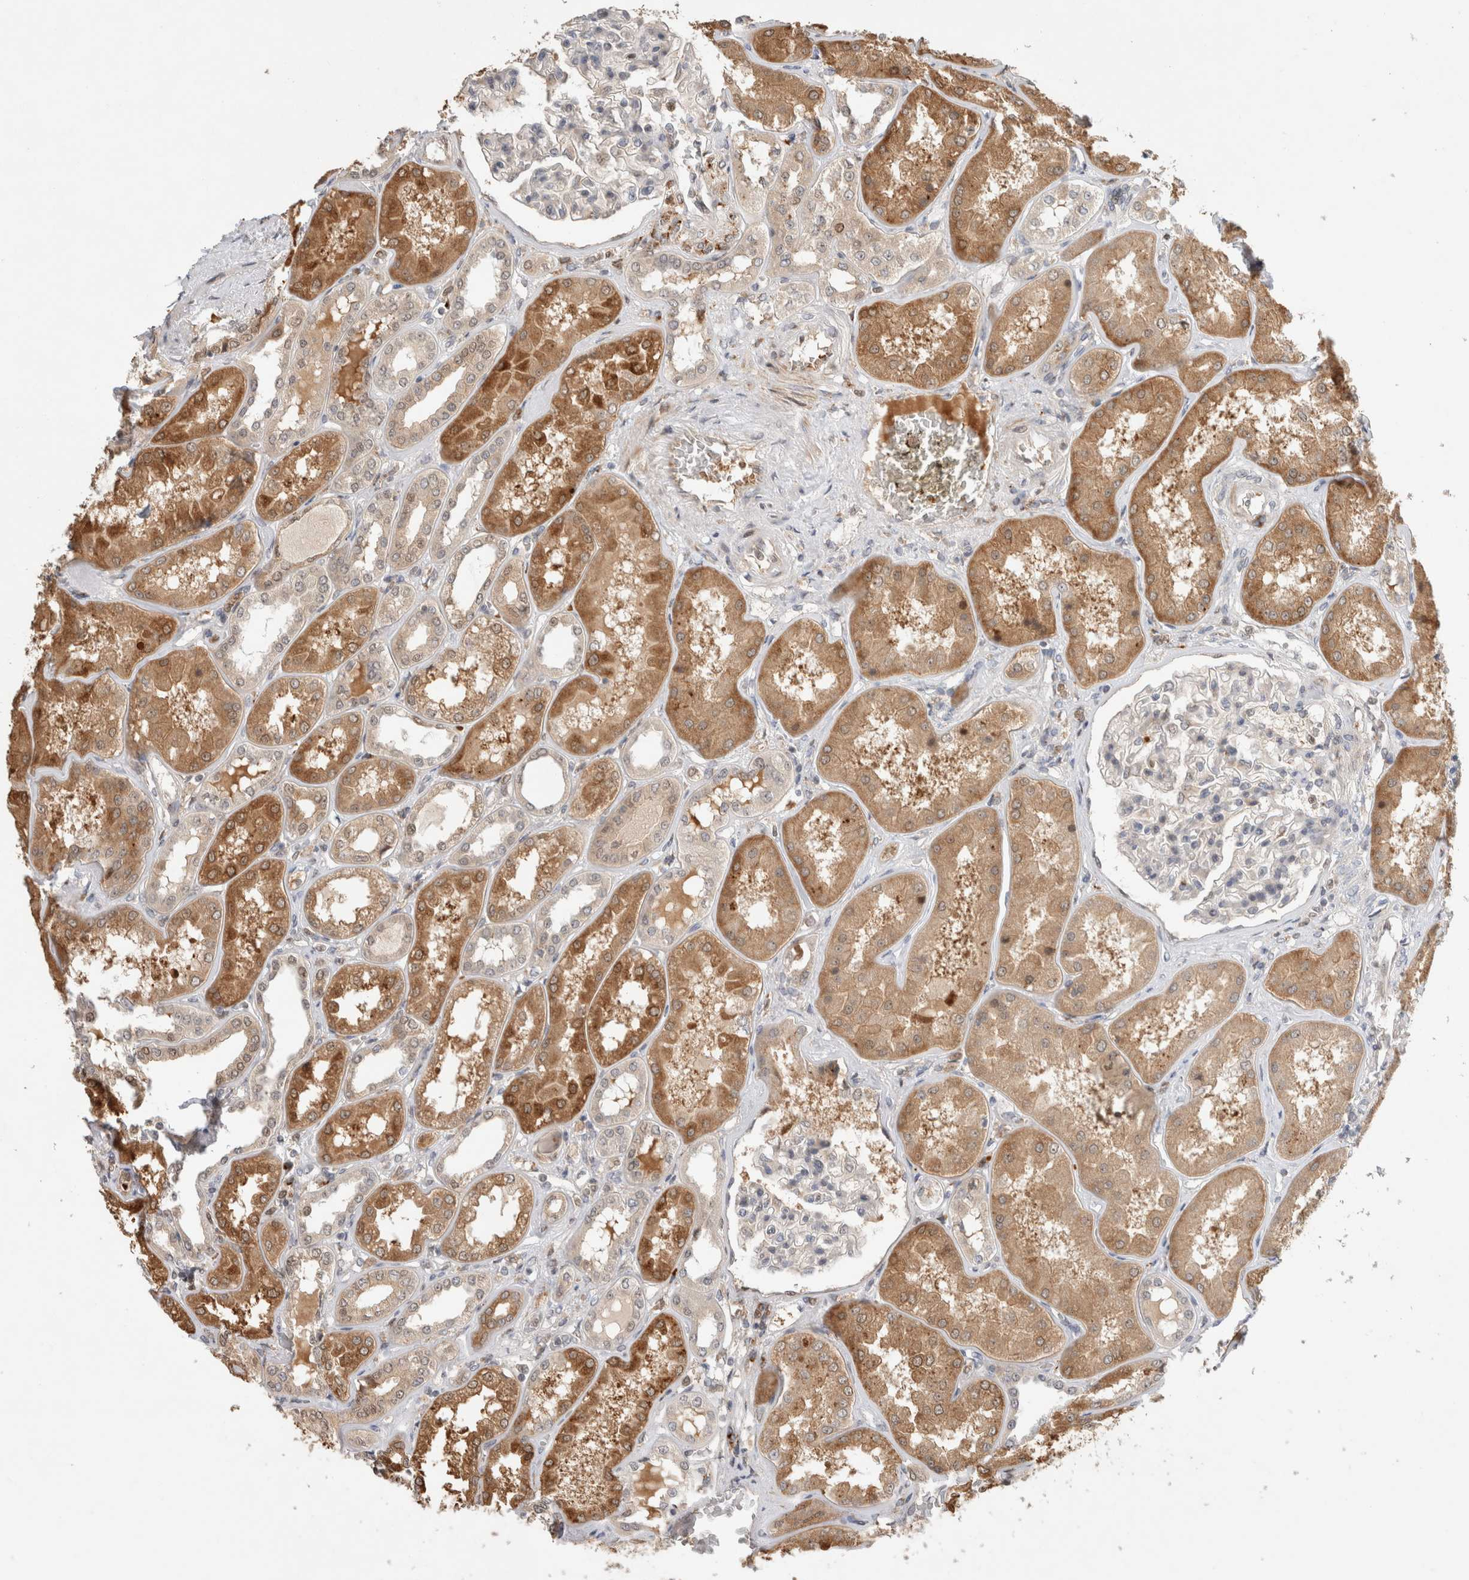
{"staining": {"intensity": "moderate", "quantity": "<25%", "location": "cytoplasmic/membranous"}, "tissue": "kidney", "cell_type": "Cells in glomeruli", "image_type": "normal", "snomed": [{"axis": "morphology", "description": "Normal tissue, NOS"}, {"axis": "topography", "description": "Kidney"}], "caption": "Cells in glomeruli show moderate cytoplasmic/membranous positivity in approximately <25% of cells in unremarkable kidney.", "gene": "OTUD6B", "patient": {"sex": "female", "age": 56}}